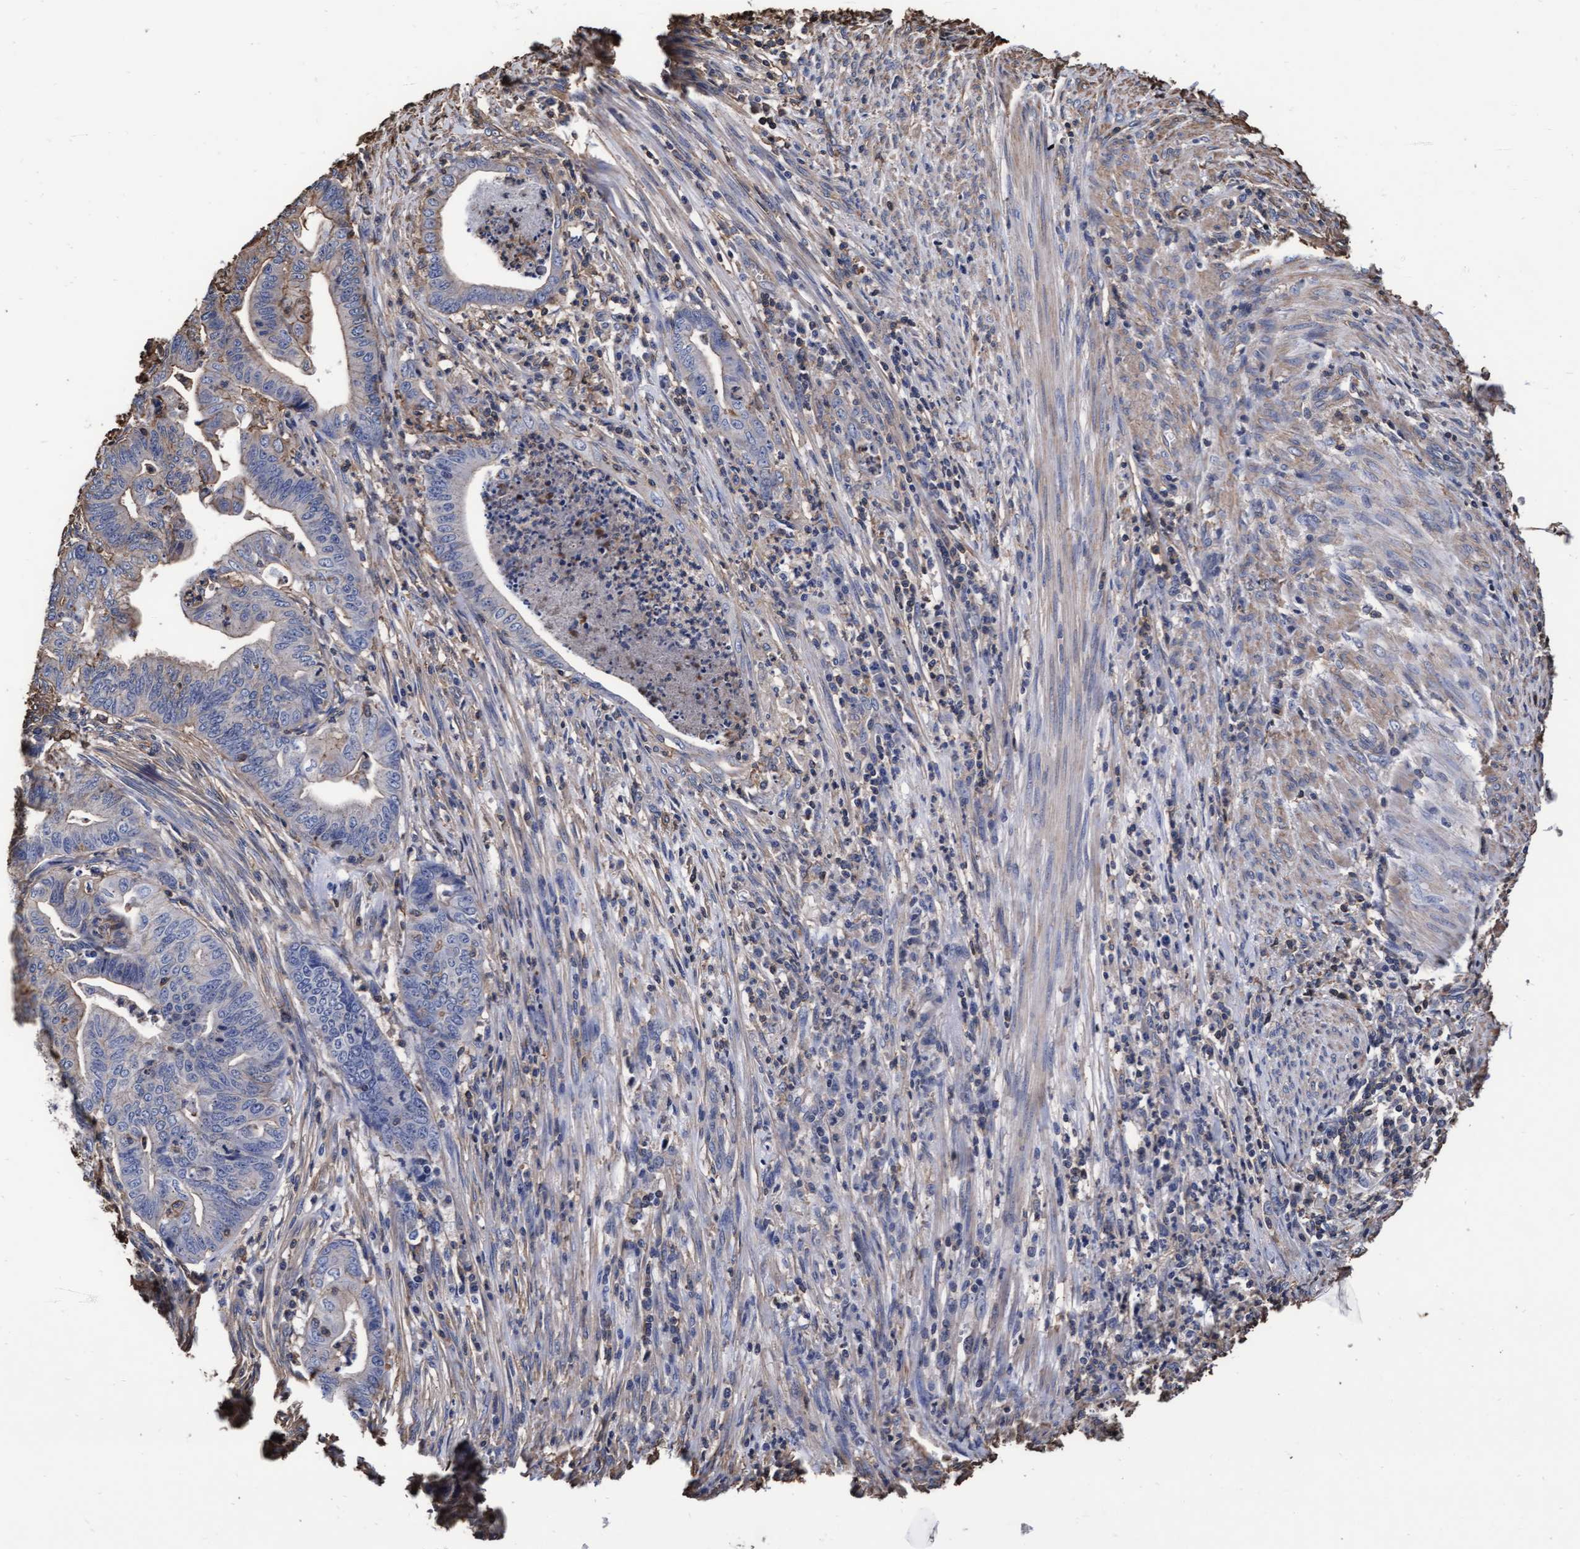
{"staining": {"intensity": "negative", "quantity": "none", "location": "none"}, "tissue": "endometrial cancer", "cell_type": "Tumor cells", "image_type": "cancer", "snomed": [{"axis": "morphology", "description": "Polyp, NOS"}, {"axis": "morphology", "description": "Adenocarcinoma, NOS"}, {"axis": "morphology", "description": "Adenoma, NOS"}, {"axis": "topography", "description": "Endometrium"}], "caption": "This image is of endometrial cancer stained with immunohistochemistry to label a protein in brown with the nuclei are counter-stained blue. There is no positivity in tumor cells.", "gene": "GRHPR", "patient": {"sex": "female", "age": 79}}